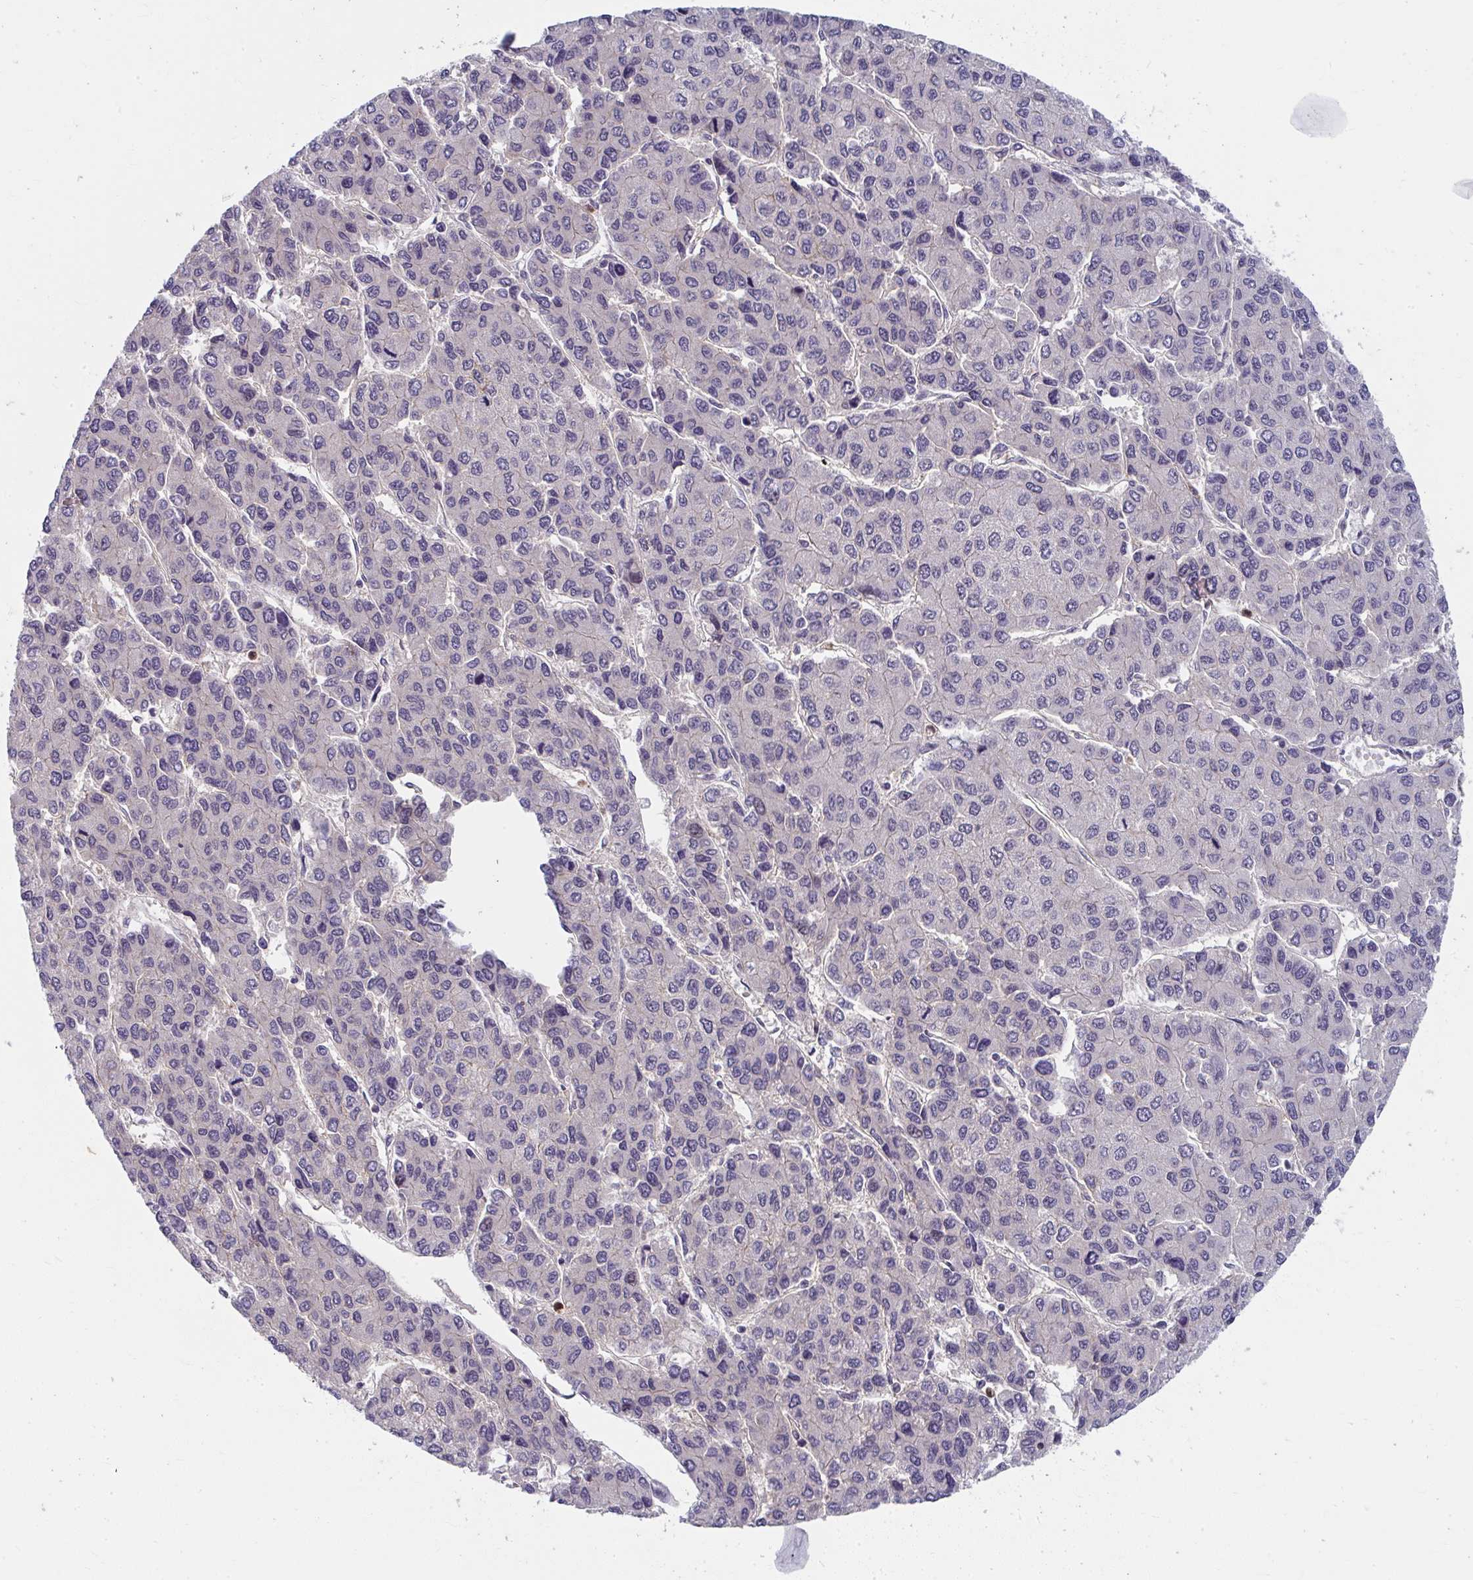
{"staining": {"intensity": "negative", "quantity": "none", "location": "none"}, "tissue": "liver cancer", "cell_type": "Tumor cells", "image_type": "cancer", "snomed": [{"axis": "morphology", "description": "Carcinoma, Hepatocellular, NOS"}, {"axis": "topography", "description": "Liver"}], "caption": "An immunohistochemistry micrograph of liver hepatocellular carcinoma is shown. There is no staining in tumor cells of liver hepatocellular carcinoma.", "gene": "MUS81", "patient": {"sex": "female", "age": 66}}